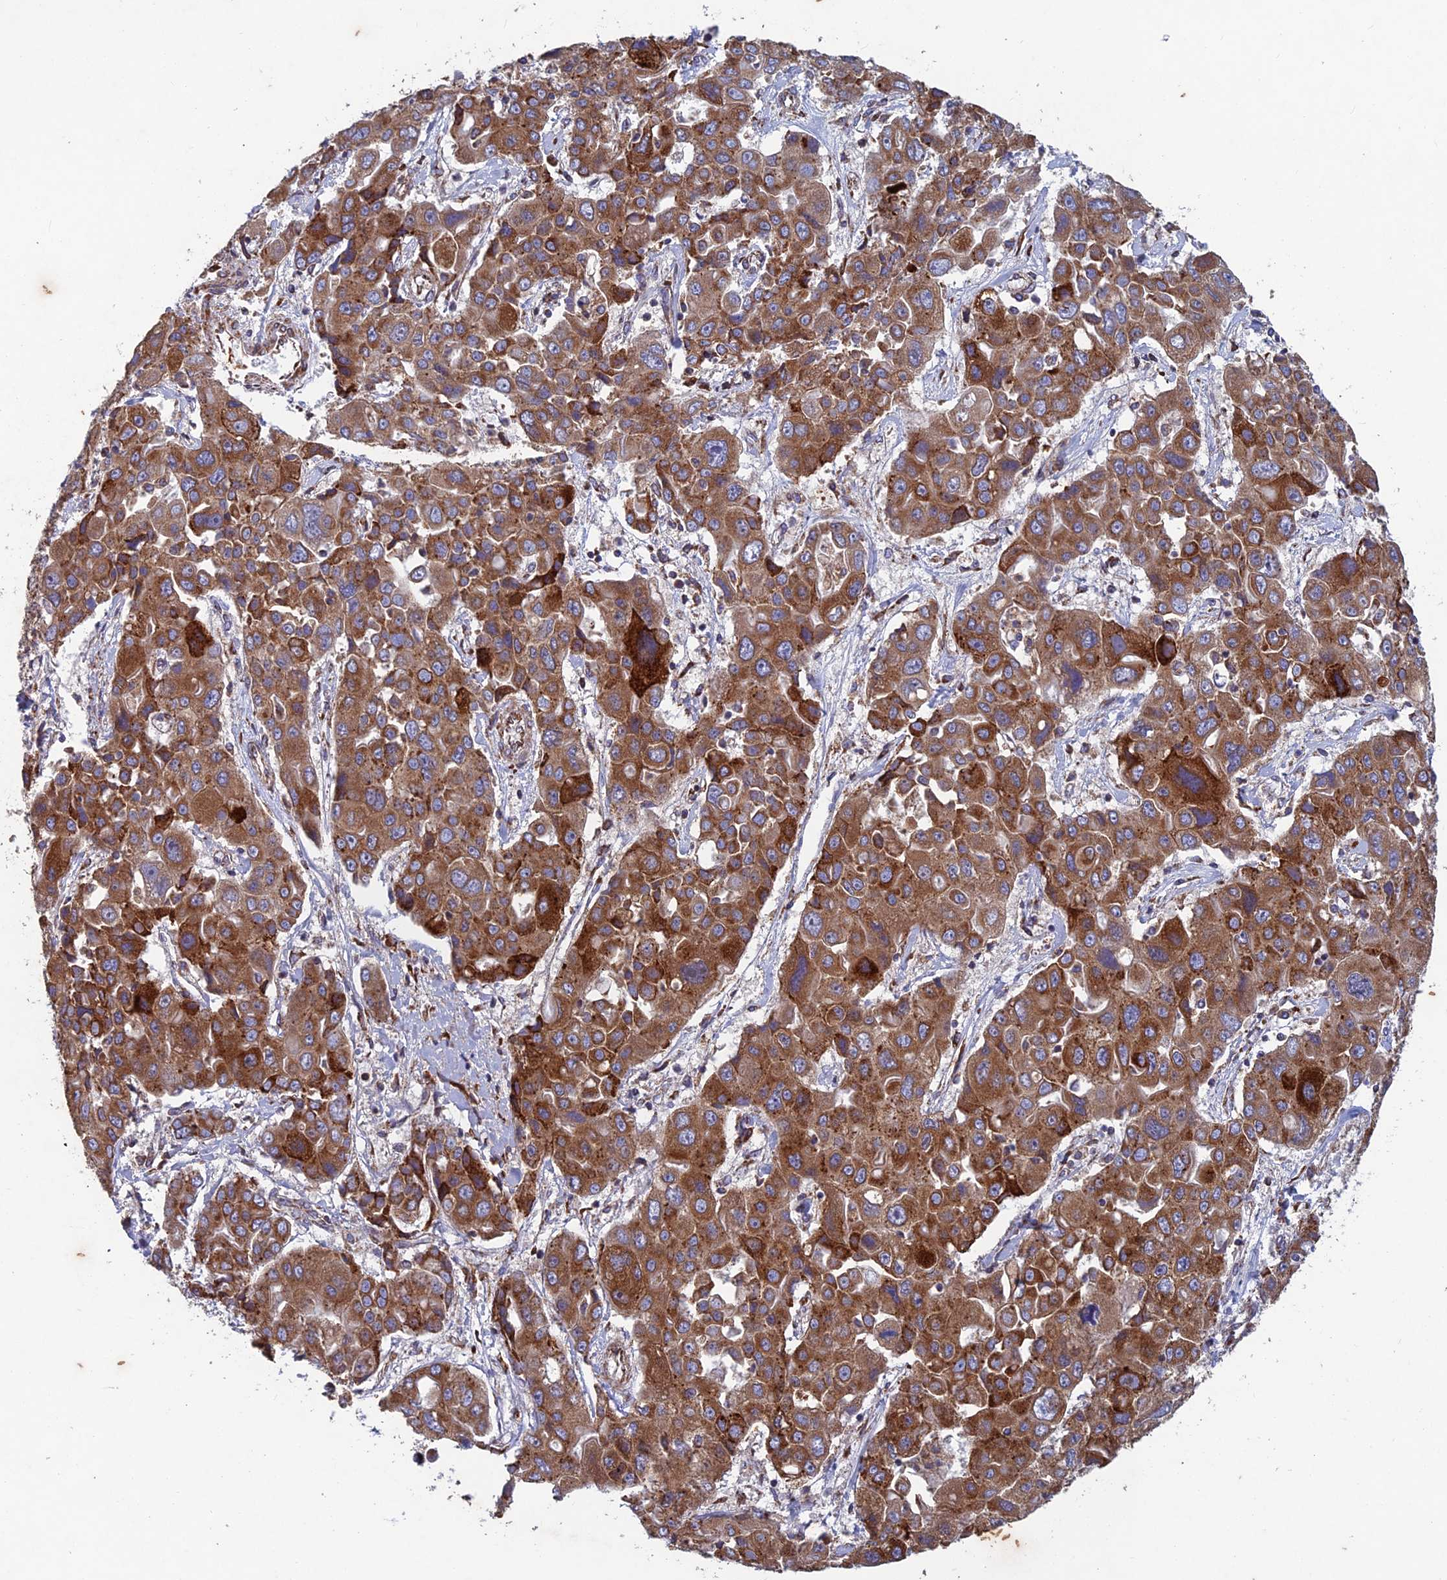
{"staining": {"intensity": "moderate", "quantity": ">75%", "location": "cytoplasmic/membranous"}, "tissue": "liver cancer", "cell_type": "Tumor cells", "image_type": "cancer", "snomed": [{"axis": "morphology", "description": "Cholangiocarcinoma"}, {"axis": "topography", "description": "Liver"}], "caption": "Cholangiocarcinoma (liver) stained with DAB immunohistochemistry (IHC) demonstrates medium levels of moderate cytoplasmic/membranous positivity in approximately >75% of tumor cells.", "gene": "AP4S1", "patient": {"sex": "male", "age": 67}}